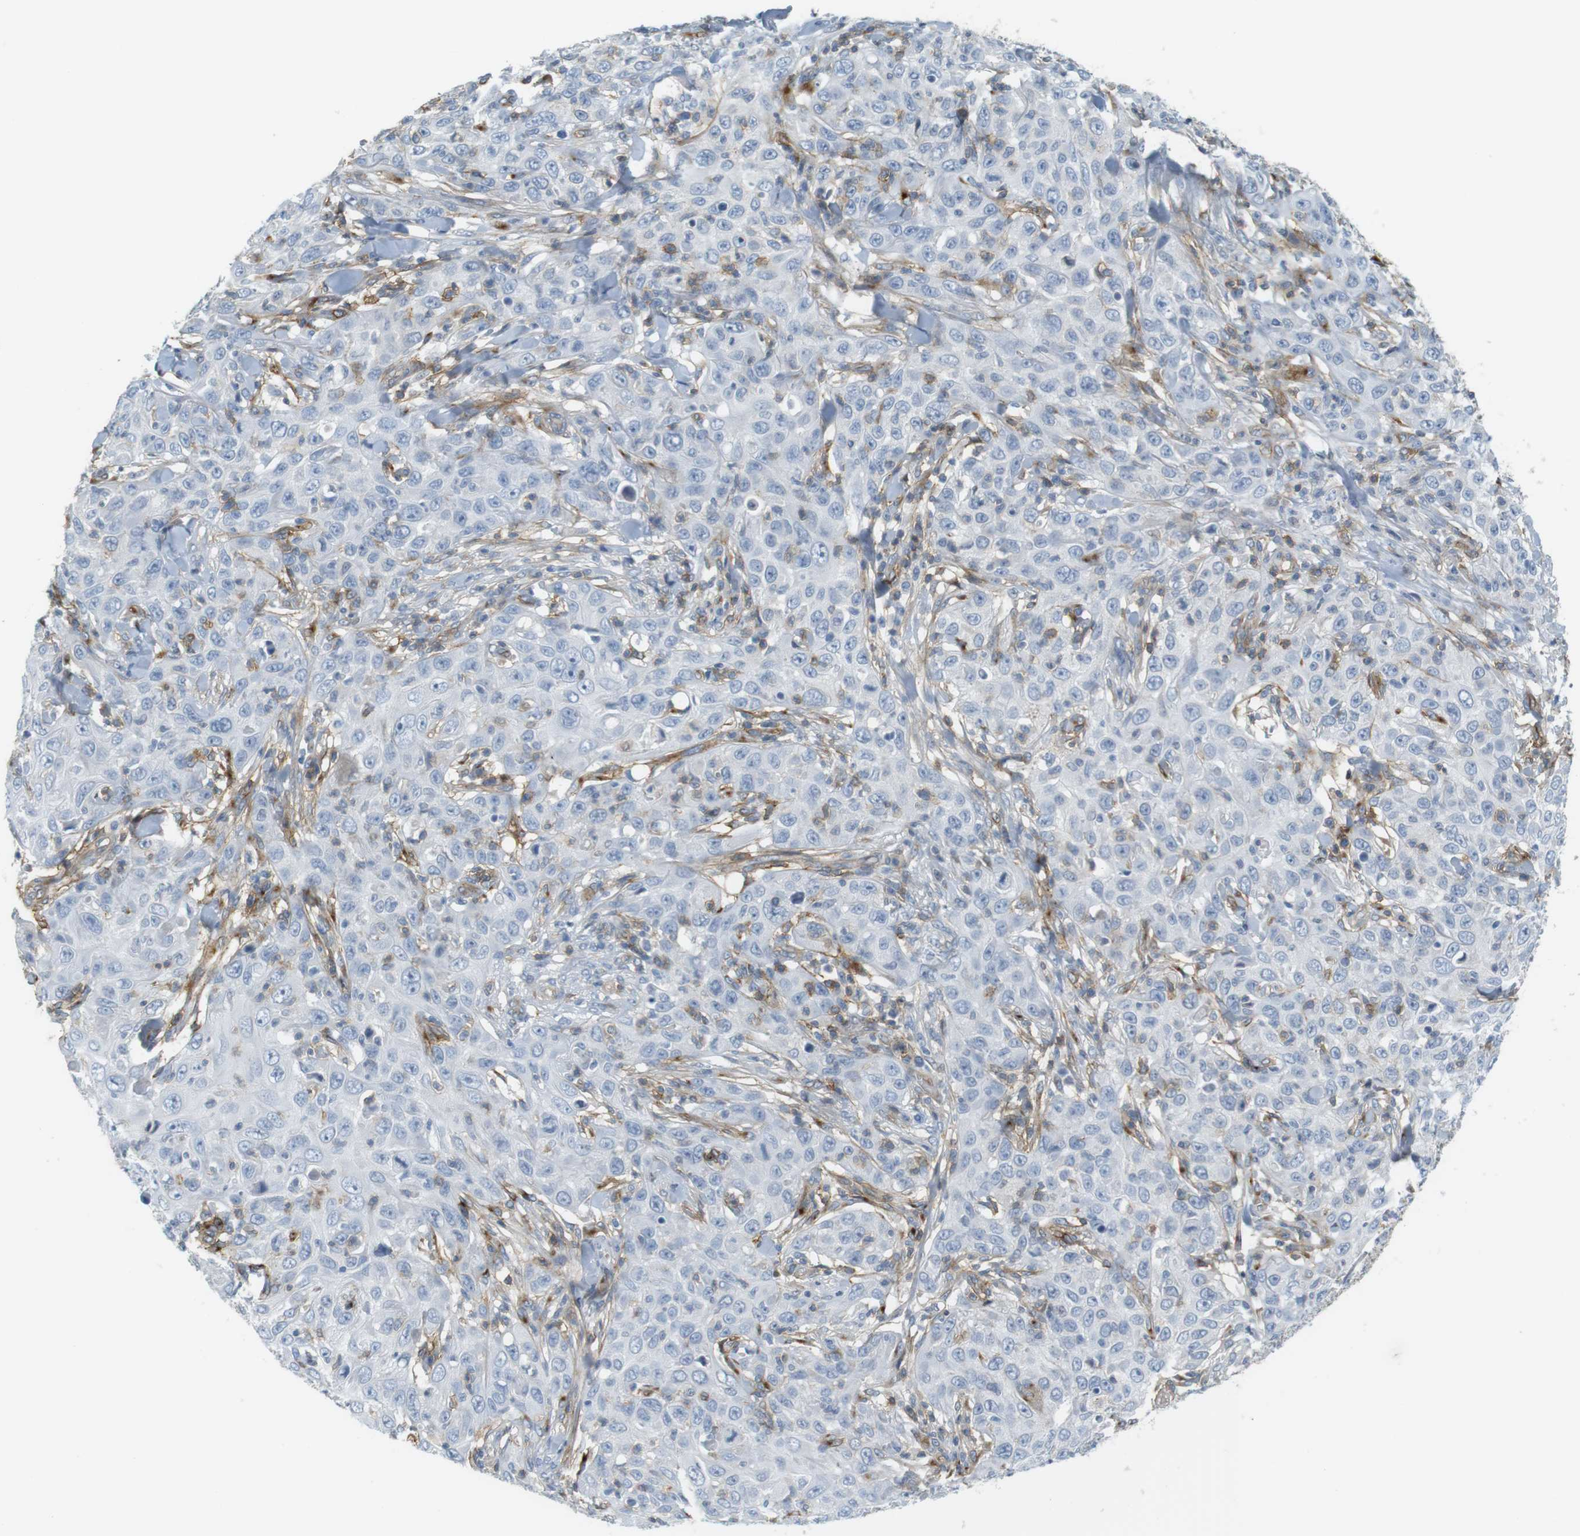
{"staining": {"intensity": "negative", "quantity": "none", "location": "none"}, "tissue": "skin cancer", "cell_type": "Tumor cells", "image_type": "cancer", "snomed": [{"axis": "morphology", "description": "Squamous cell carcinoma, NOS"}, {"axis": "topography", "description": "Skin"}], "caption": "Immunohistochemical staining of human skin cancer shows no significant positivity in tumor cells.", "gene": "F2R", "patient": {"sex": "female", "age": 88}}